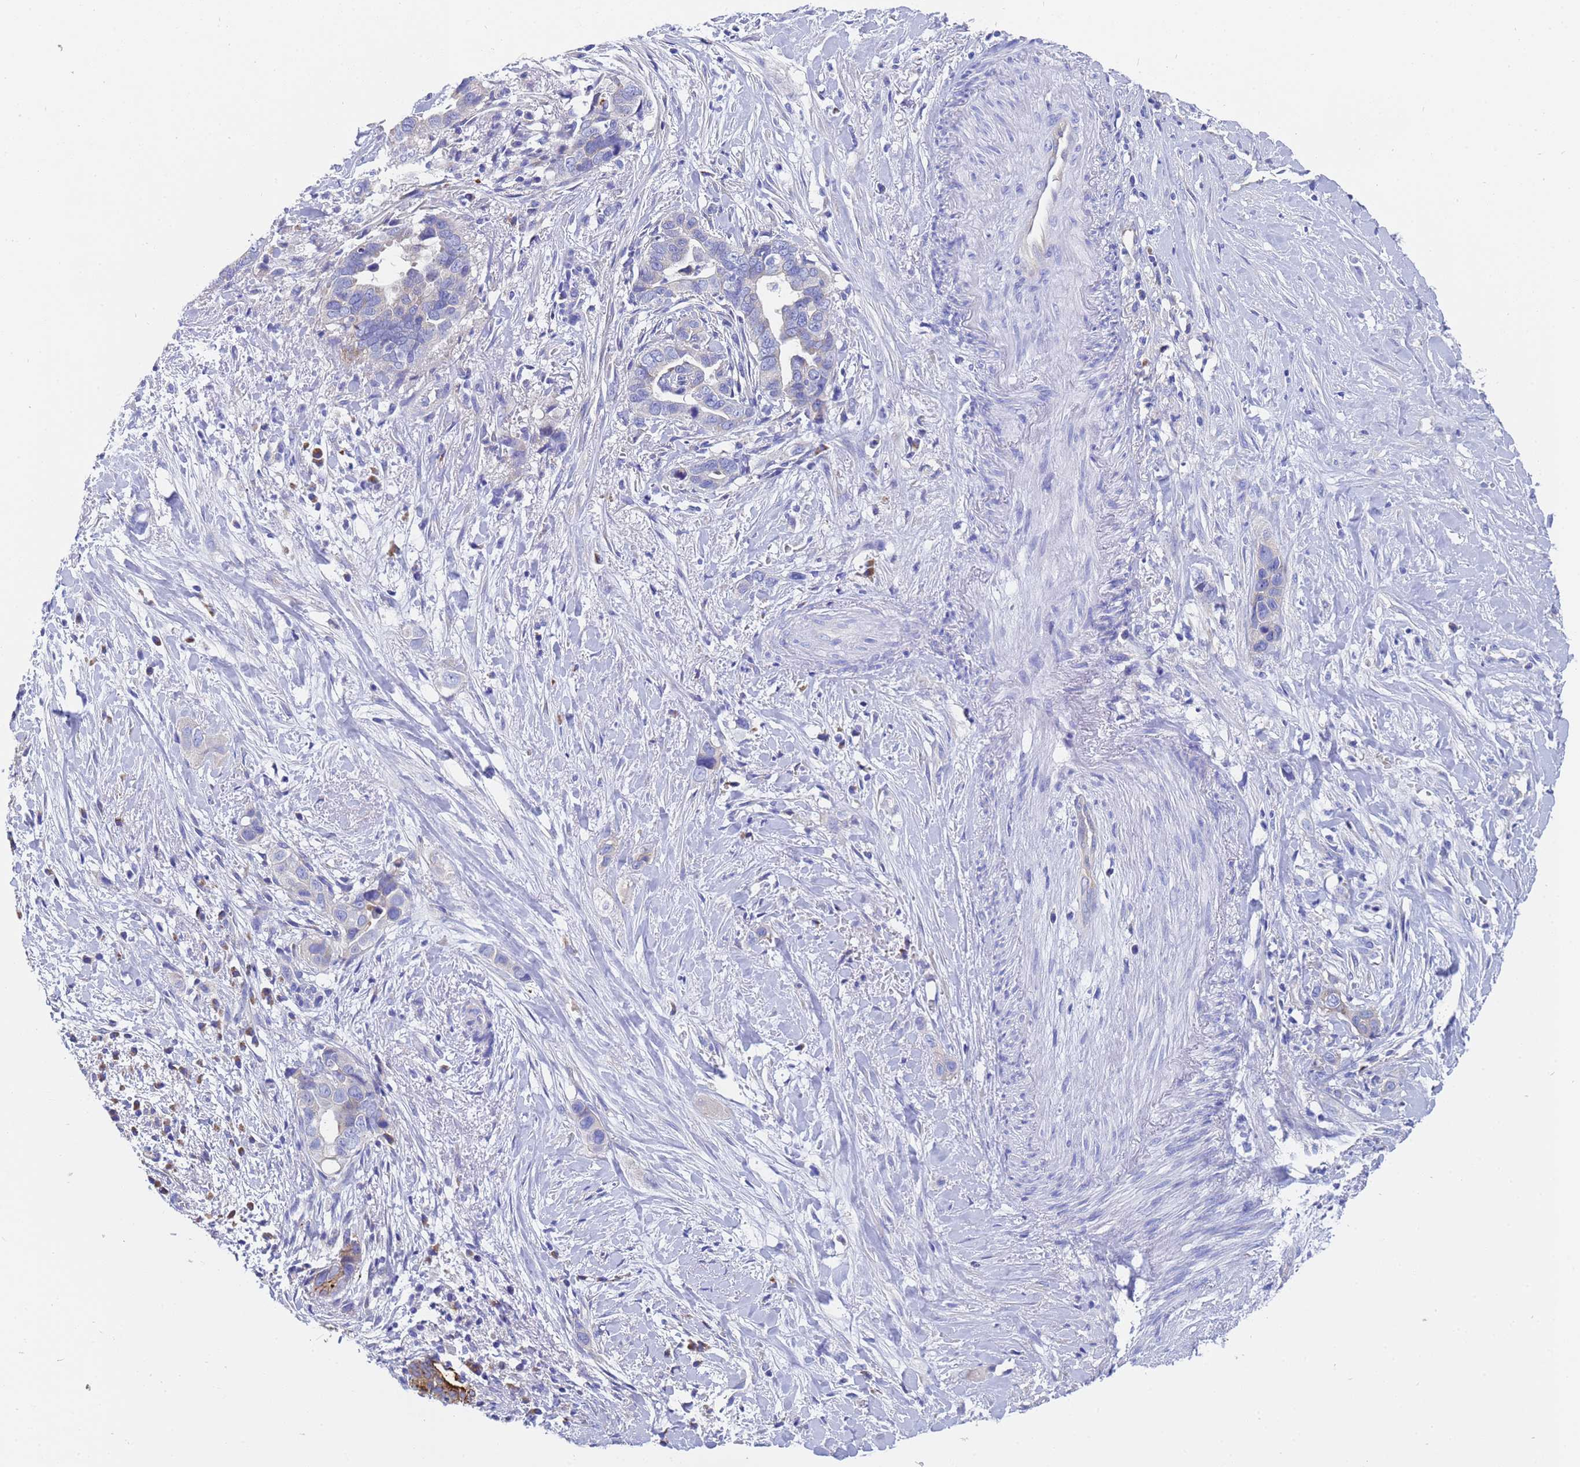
{"staining": {"intensity": "negative", "quantity": "none", "location": "none"}, "tissue": "liver cancer", "cell_type": "Tumor cells", "image_type": "cancer", "snomed": [{"axis": "morphology", "description": "Cholangiocarcinoma"}, {"axis": "topography", "description": "Liver"}], "caption": "This image is of liver cholangiocarcinoma stained with immunohistochemistry (IHC) to label a protein in brown with the nuclei are counter-stained blue. There is no expression in tumor cells. (DAB IHC visualized using brightfield microscopy, high magnification).", "gene": "TM4SF4", "patient": {"sex": "female", "age": 79}}